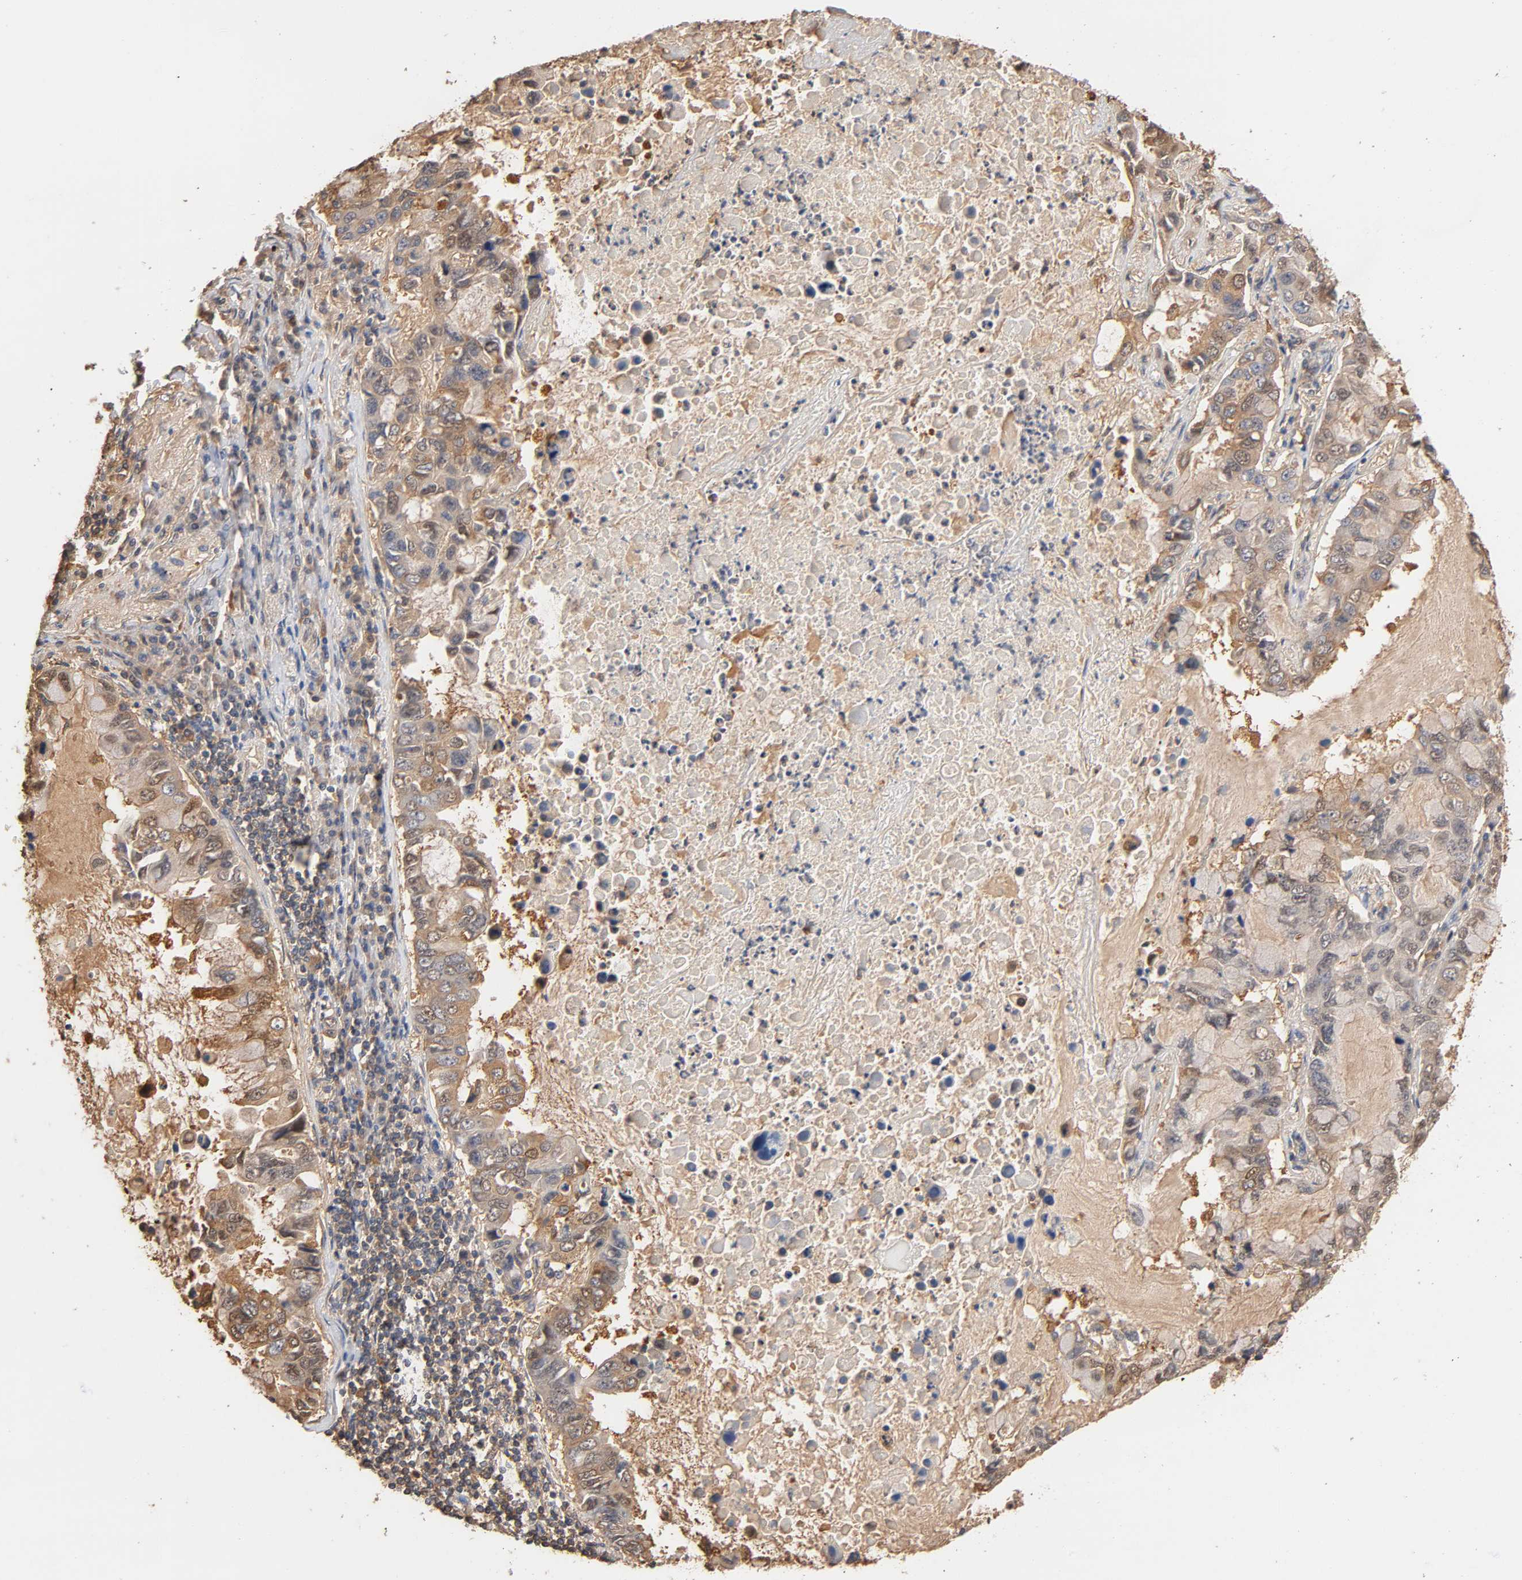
{"staining": {"intensity": "weak", "quantity": ">75%", "location": "cytoplasmic/membranous"}, "tissue": "lung cancer", "cell_type": "Tumor cells", "image_type": "cancer", "snomed": [{"axis": "morphology", "description": "Adenocarcinoma, NOS"}, {"axis": "topography", "description": "Lung"}], "caption": "Immunohistochemical staining of lung cancer demonstrates low levels of weak cytoplasmic/membranous staining in about >75% of tumor cells.", "gene": "ALDOA", "patient": {"sex": "male", "age": 64}}